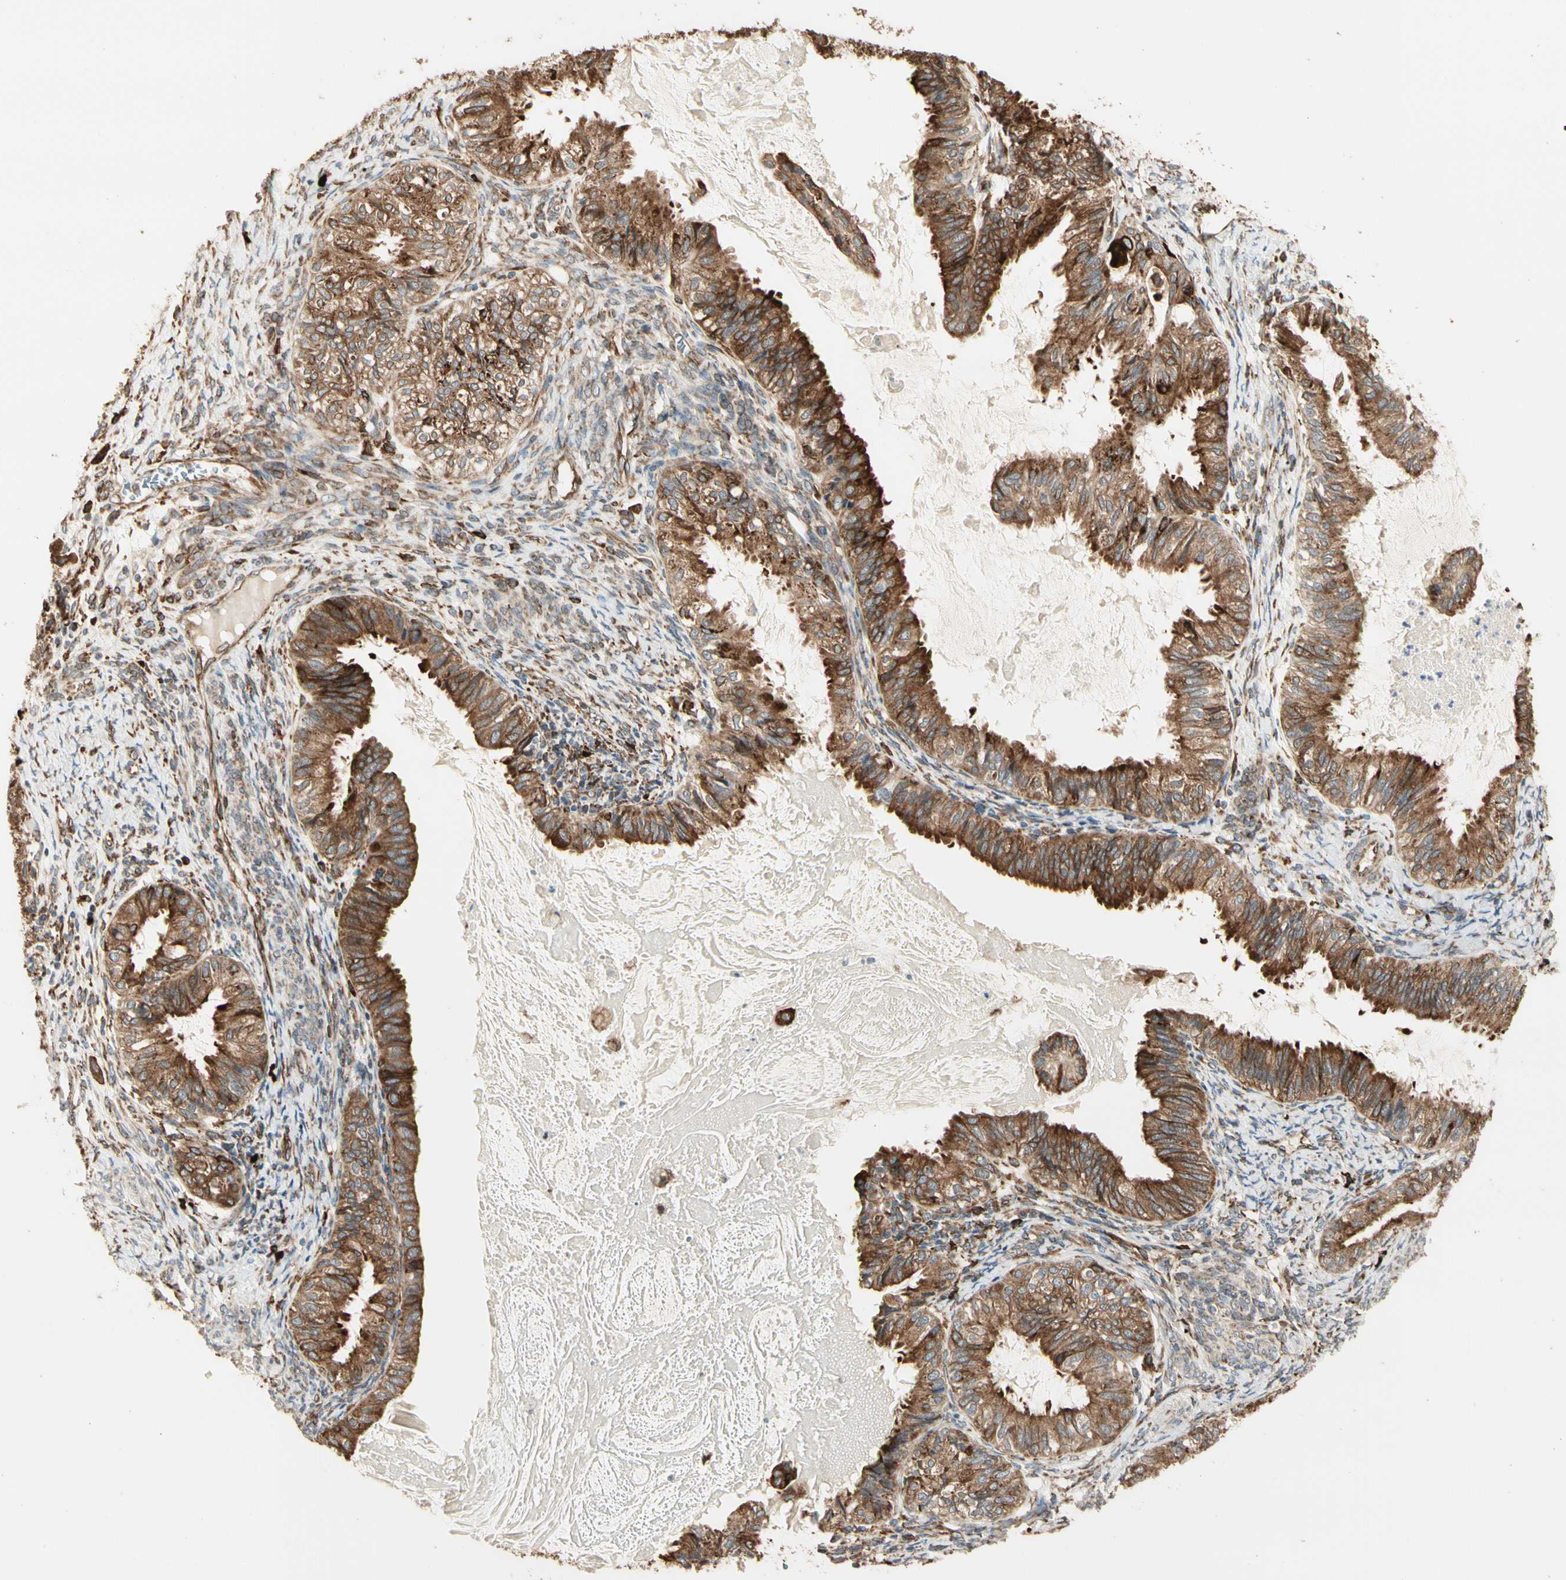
{"staining": {"intensity": "strong", "quantity": ">75%", "location": "cytoplasmic/membranous"}, "tissue": "cervical cancer", "cell_type": "Tumor cells", "image_type": "cancer", "snomed": [{"axis": "morphology", "description": "Normal tissue, NOS"}, {"axis": "morphology", "description": "Adenocarcinoma, NOS"}, {"axis": "topography", "description": "Cervix"}, {"axis": "topography", "description": "Endometrium"}], "caption": "Immunohistochemistry image of neoplastic tissue: cervical adenocarcinoma stained using IHC reveals high levels of strong protein expression localized specifically in the cytoplasmic/membranous of tumor cells, appearing as a cytoplasmic/membranous brown color.", "gene": "HSP90B1", "patient": {"sex": "female", "age": 86}}